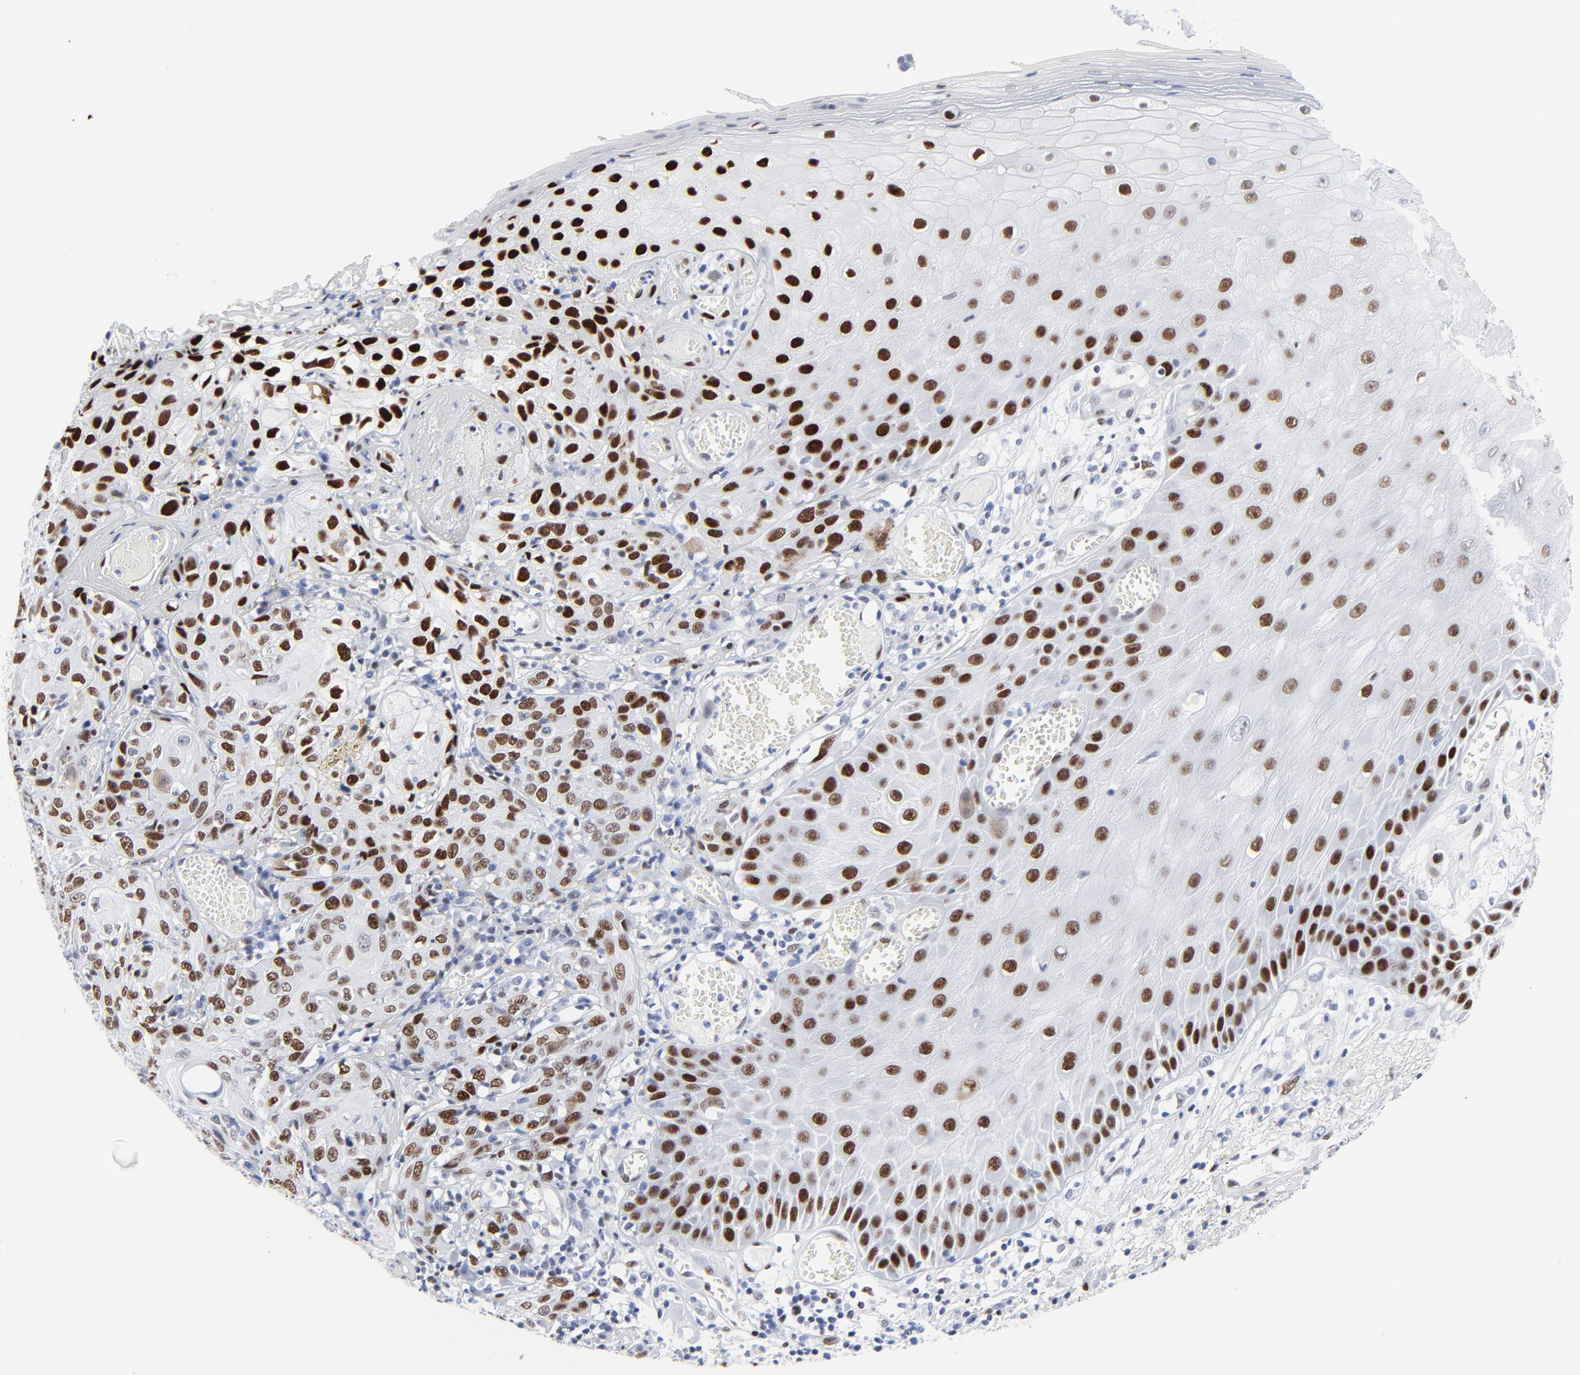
{"staining": {"intensity": "strong", "quantity": "25%-75%", "location": "nuclear"}, "tissue": "skin cancer", "cell_type": "Tumor cells", "image_type": "cancer", "snomed": [{"axis": "morphology", "description": "Squamous cell carcinoma, NOS"}, {"axis": "topography", "description": "Skin"}], "caption": "Tumor cells reveal strong nuclear staining in about 25%-75% of cells in skin cancer (squamous cell carcinoma).", "gene": "JUN", "patient": {"sex": "male", "age": 65}}